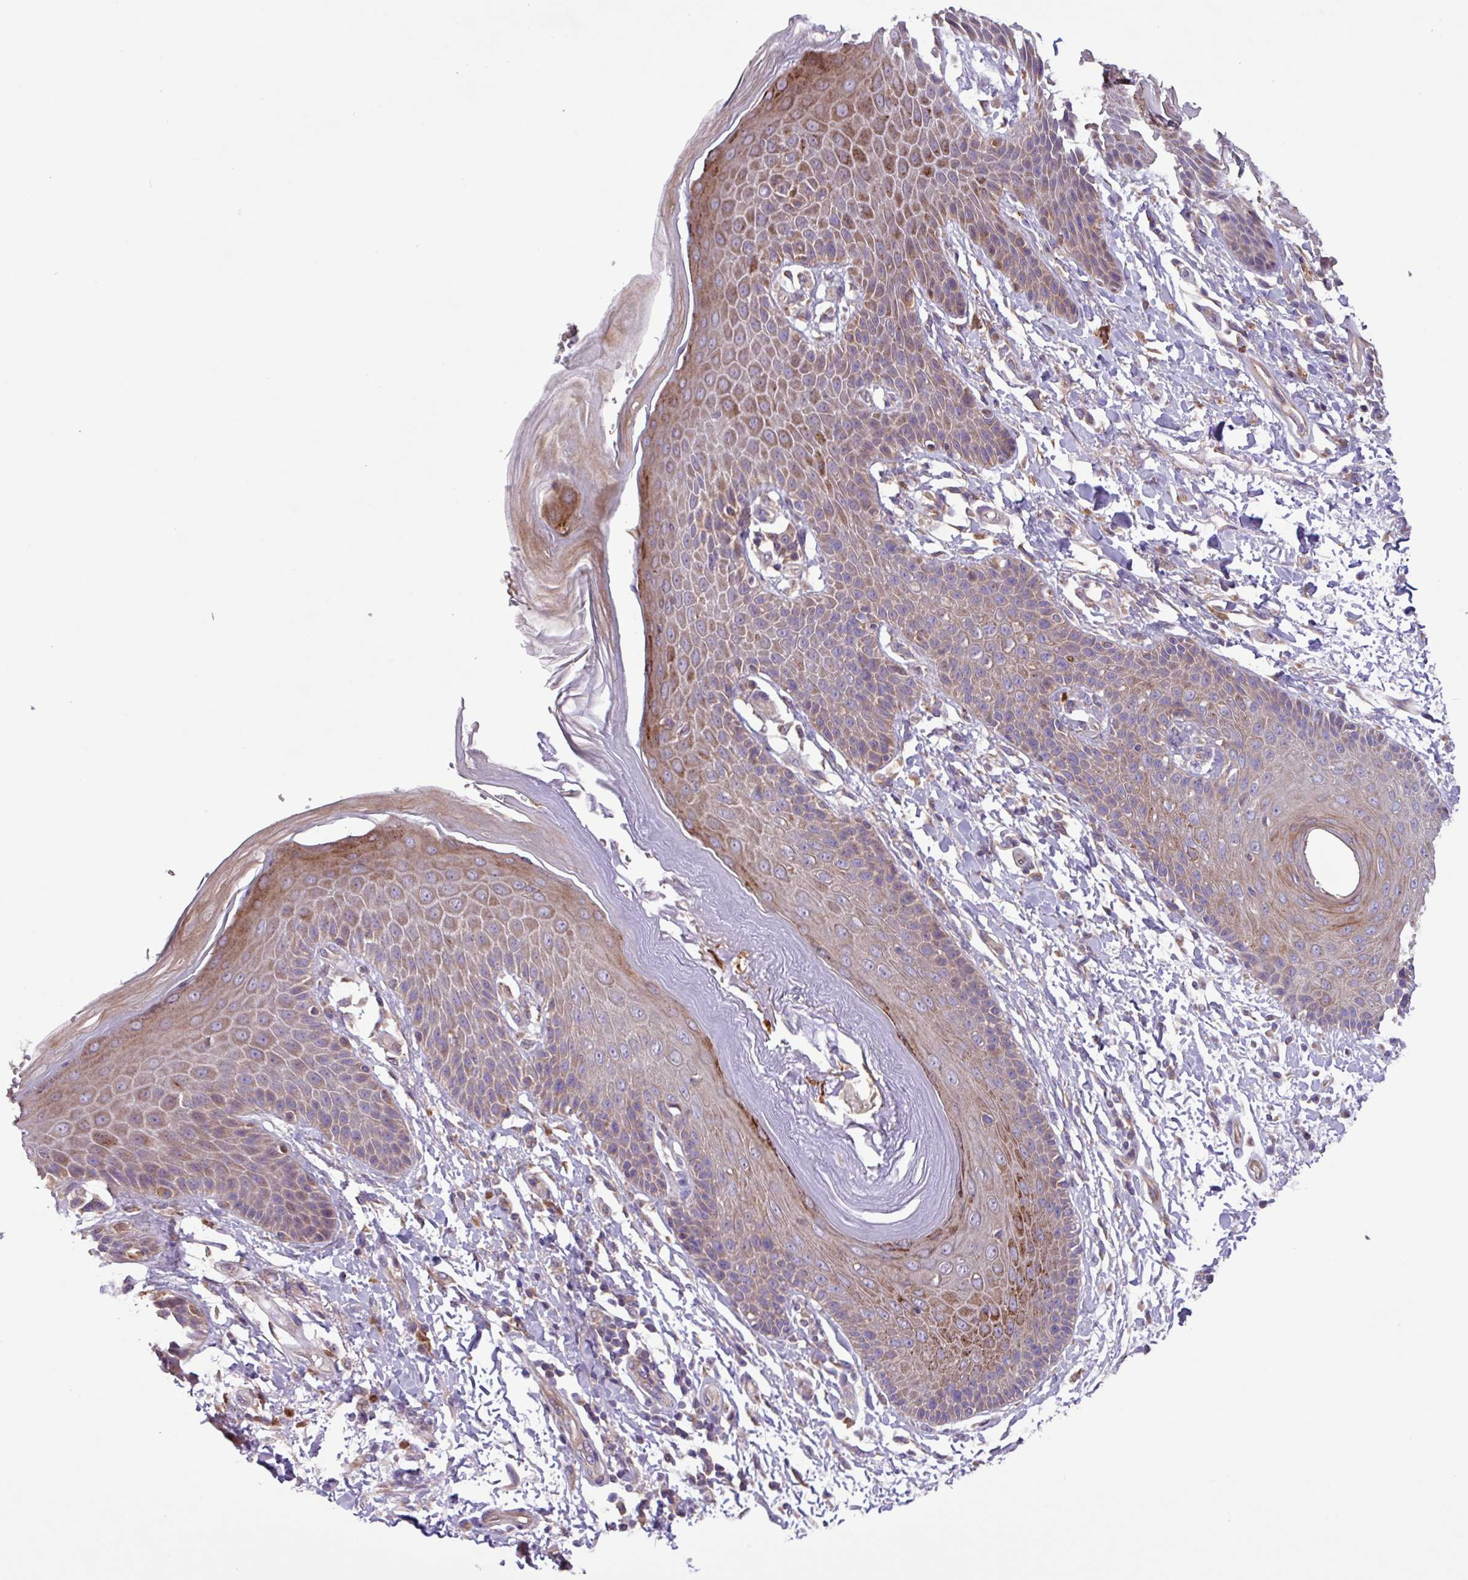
{"staining": {"intensity": "moderate", "quantity": ">75%", "location": "cytoplasmic/membranous"}, "tissue": "skin", "cell_type": "Epidermal cells", "image_type": "normal", "snomed": [{"axis": "morphology", "description": "Normal tissue, NOS"}, {"axis": "topography", "description": "Peripheral nerve tissue"}], "caption": "A histopathology image of human skin stained for a protein exhibits moderate cytoplasmic/membranous brown staining in epidermal cells. (IHC, brightfield microscopy, high magnification).", "gene": "PTPRQ", "patient": {"sex": "male", "age": 51}}